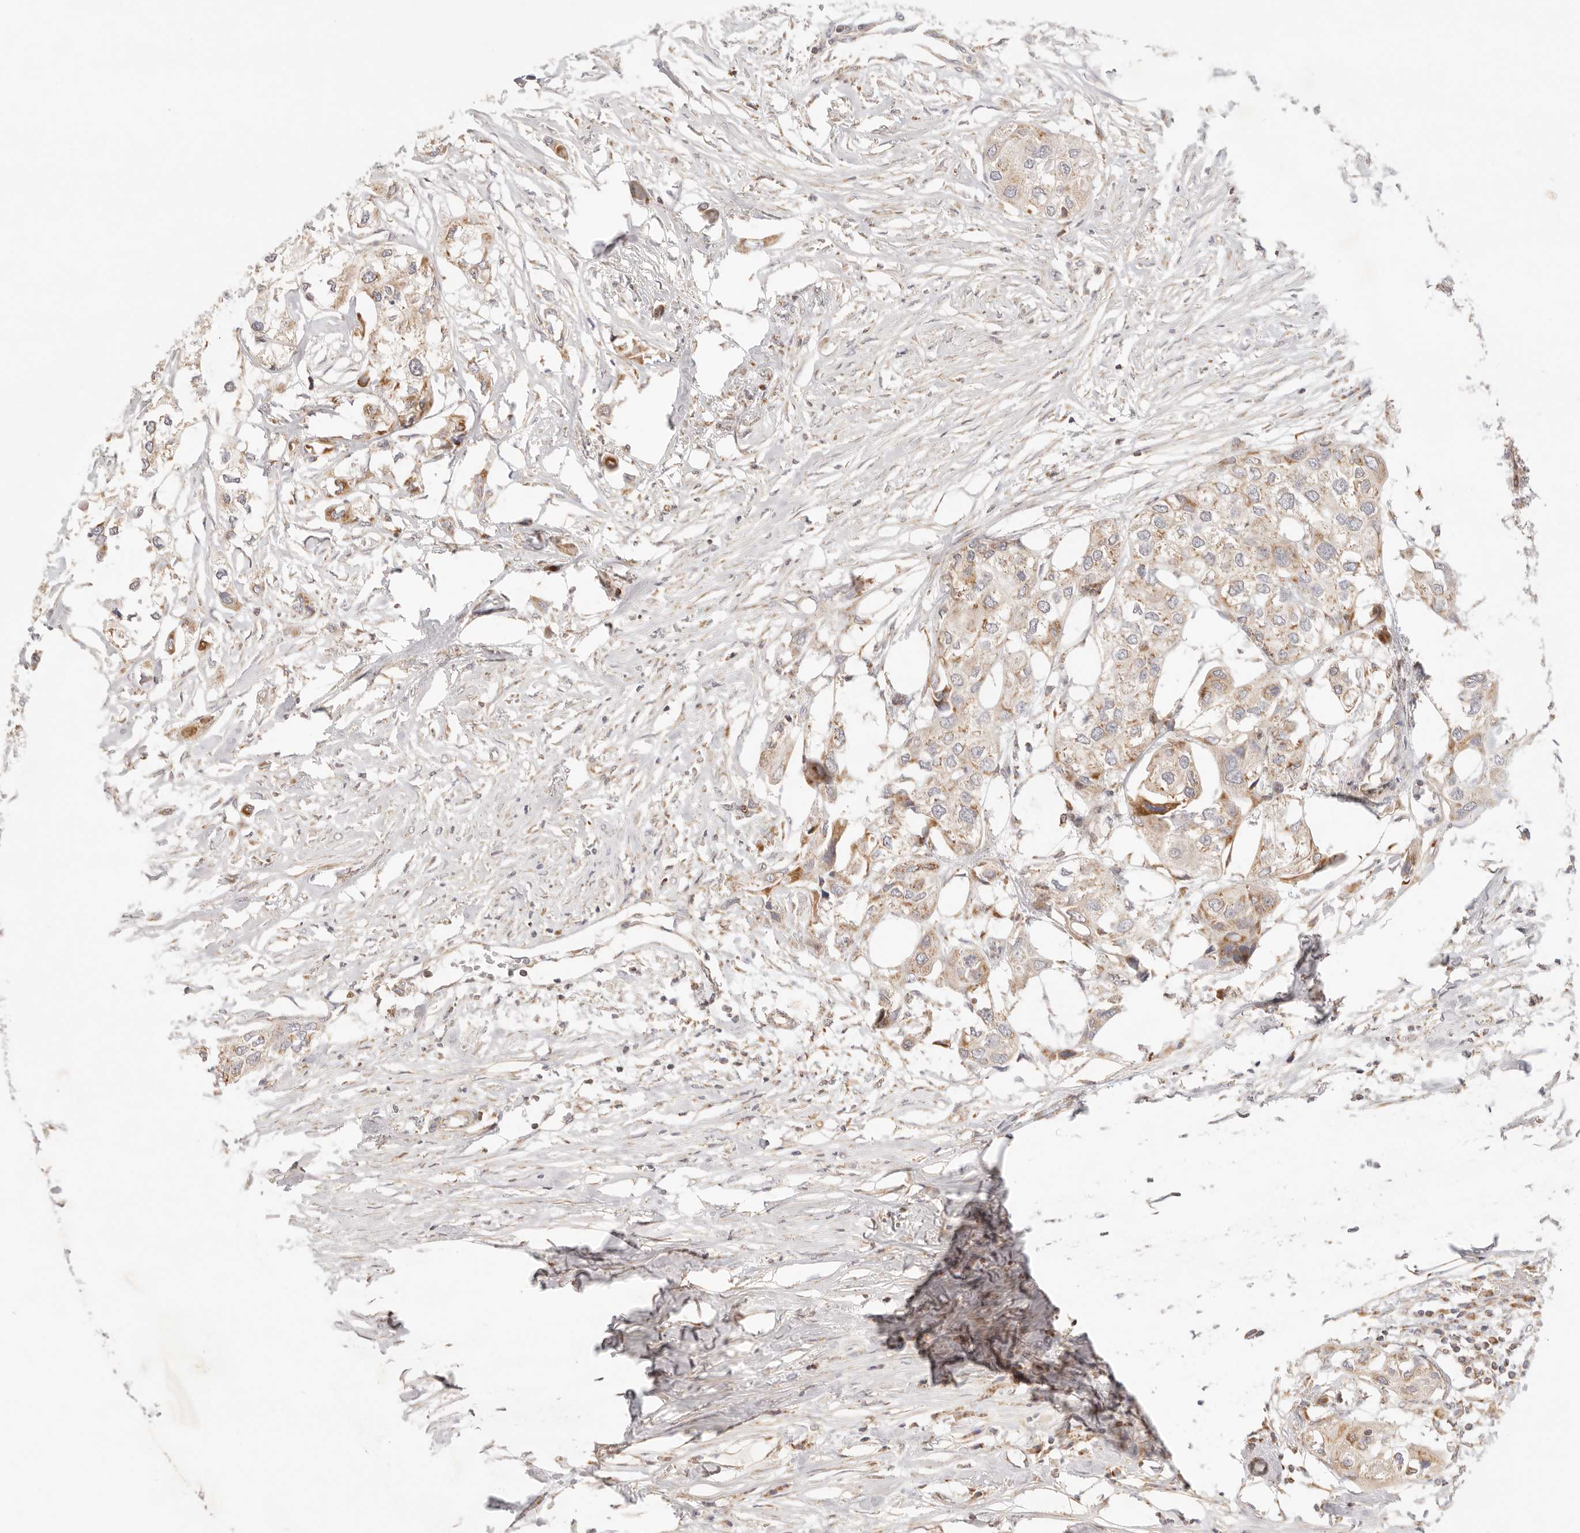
{"staining": {"intensity": "moderate", "quantity": "25%-75%", "location": "cytoplasmic/membranous"}, "tissue": "urothelial cancer", "cell_type": "Tumor cells", "image_type": "cancer", "snomed": [{"axis": "morphology", "description": "Urothelial carcinoma, High grade"}, {"axis": "topography", "description": "Urinary bladder"}], "caption": "Approximately 25%-75% of tumor cells in high-grade urothelial carcinoma show moderate cytoplasmic/membranous protein positivity as visualized by brown immunohistochemical staining.", "gene": "COA6", "patient": {"sex": "male", "age": 64}}